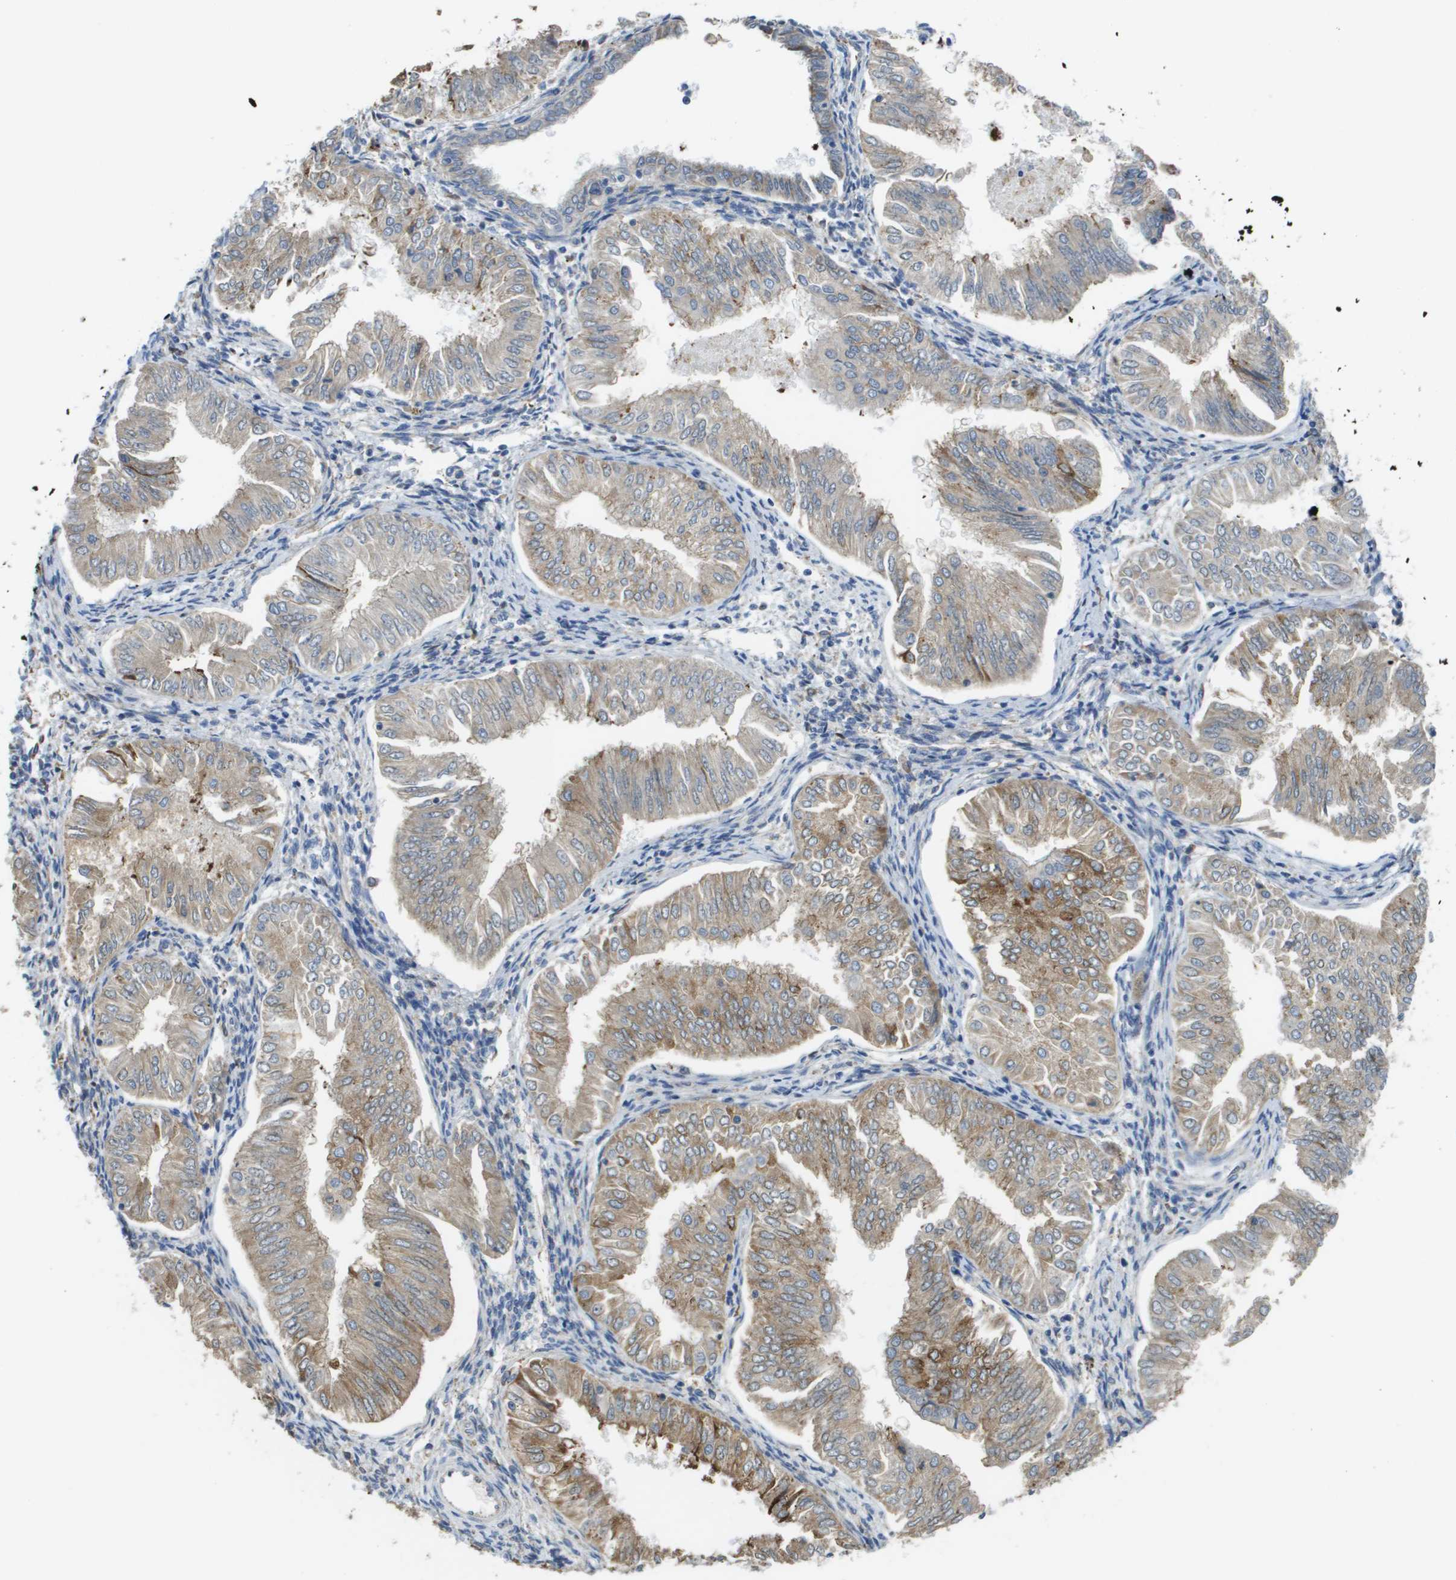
{"staining": {"intensity": "moderate", "quantity": ">75%", "location": "cytoplasmic/membranous"}, "tissue": "endometrial cancer", "cell_type": "Tumor cells", "image_type": "cancer", "snomed": [{"axis": "morphology", "description": "Adenocarcinoma, NOS"}, {"axis": "topography", "description": "Endometrium"}], "caption": "IHC image of human adenocarcinoma (endometrial) stained for a protein (brown), which exhibits medium levels of moderate cytoplasmic/membranous expression in about >75% of tumor cells.", "gene": "SDR42E1", "patient": {"sex": "female", "age": 53}}